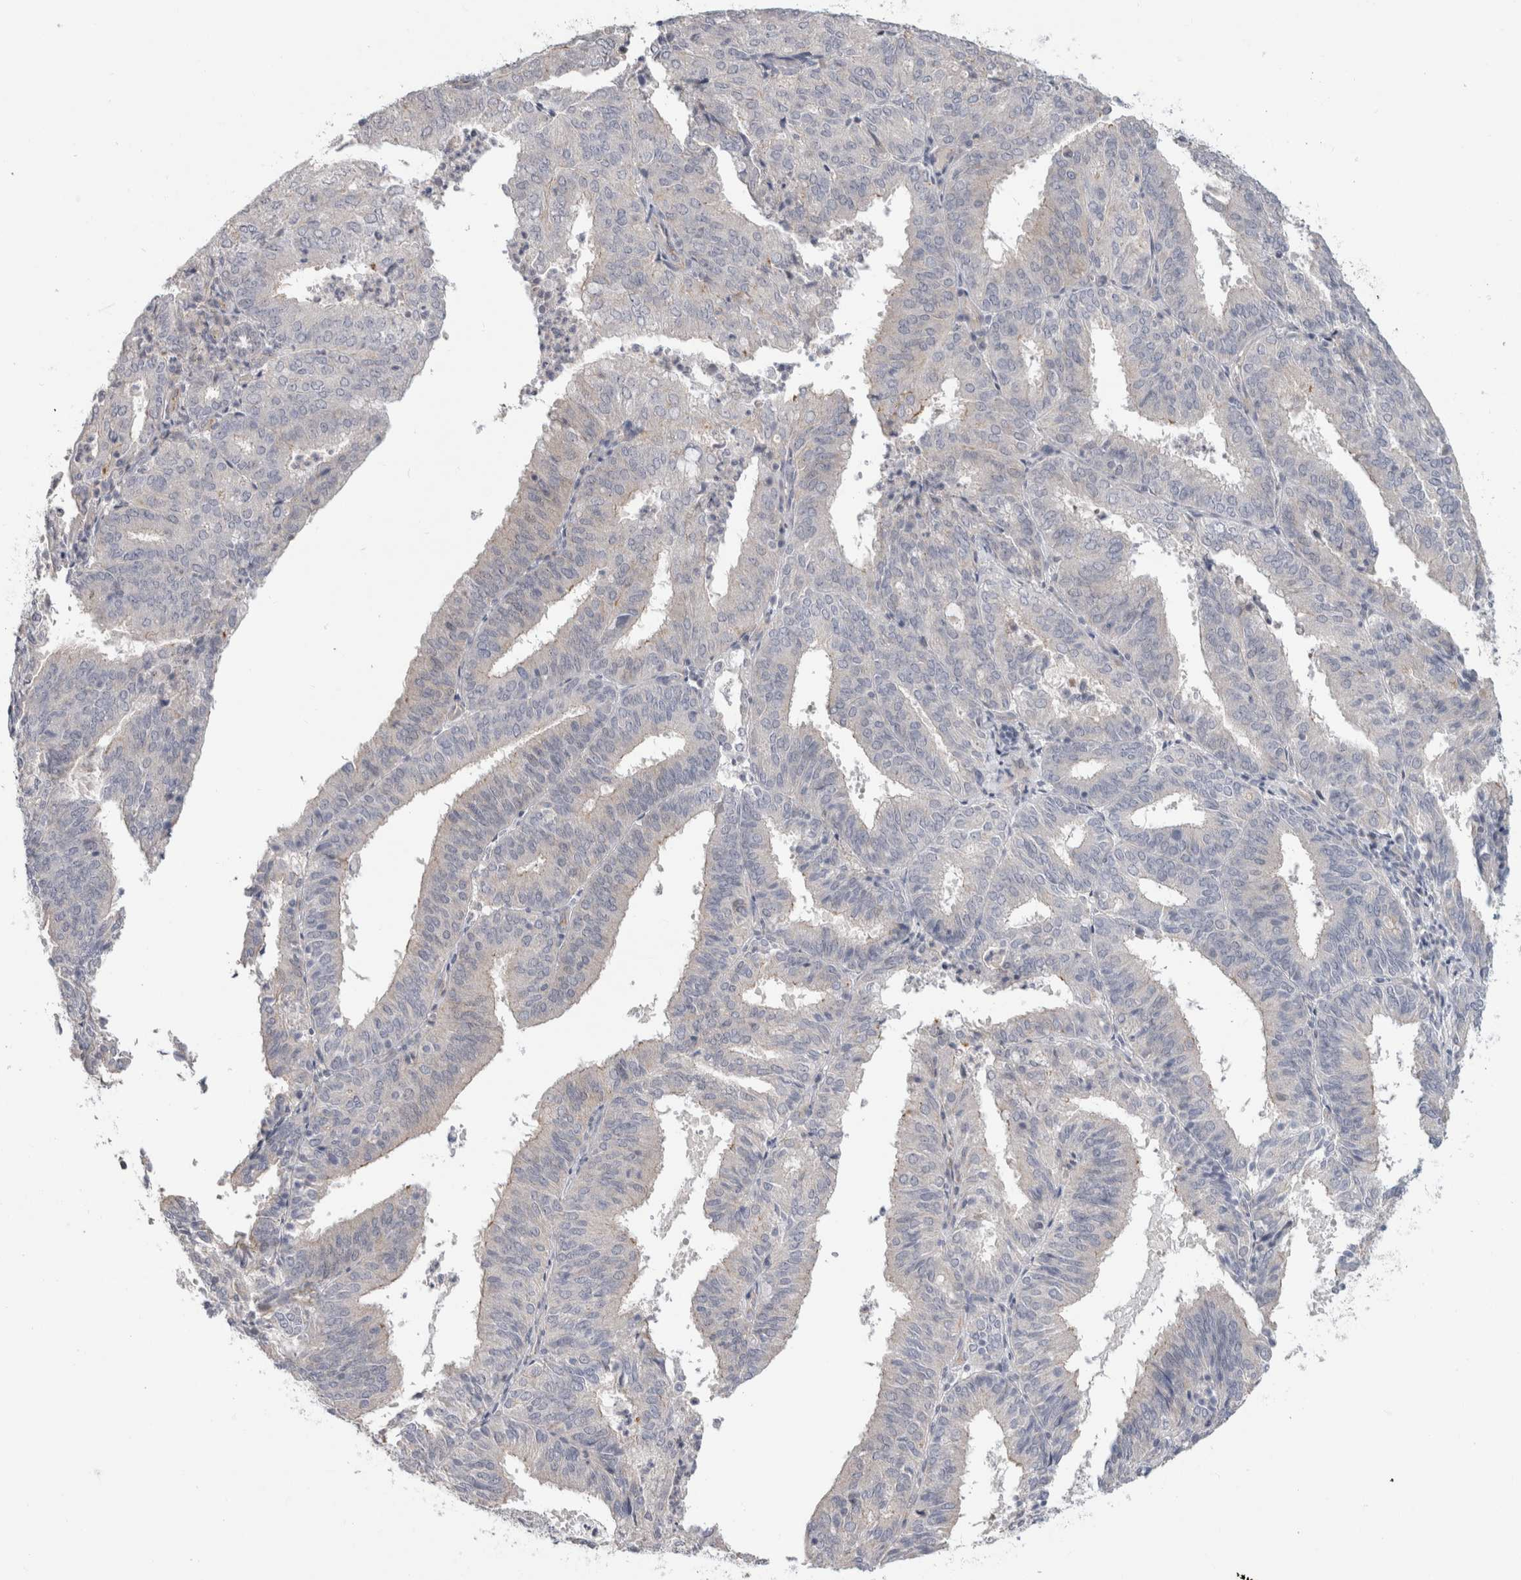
{"staining": {"intensity": "negative", "quantity": "none", "location": "none"}, "tissue": "endometrial cancer", "cell_type": "Tumor cells", "image_type": "cancer", "snomed": [{"axis": "morphology", "description": "Adenocarcinoma, NOS"}, {"axis": "topography", "description": "Uterus"}], "caption": "DAB (3,3'-diaminobenzidine) immunohistochemical staining of endometrial adenocarcinoma displays no significant expression in tumor cells.", "gene": "AFP", "patient": {"sex": "female", "age": 60}}